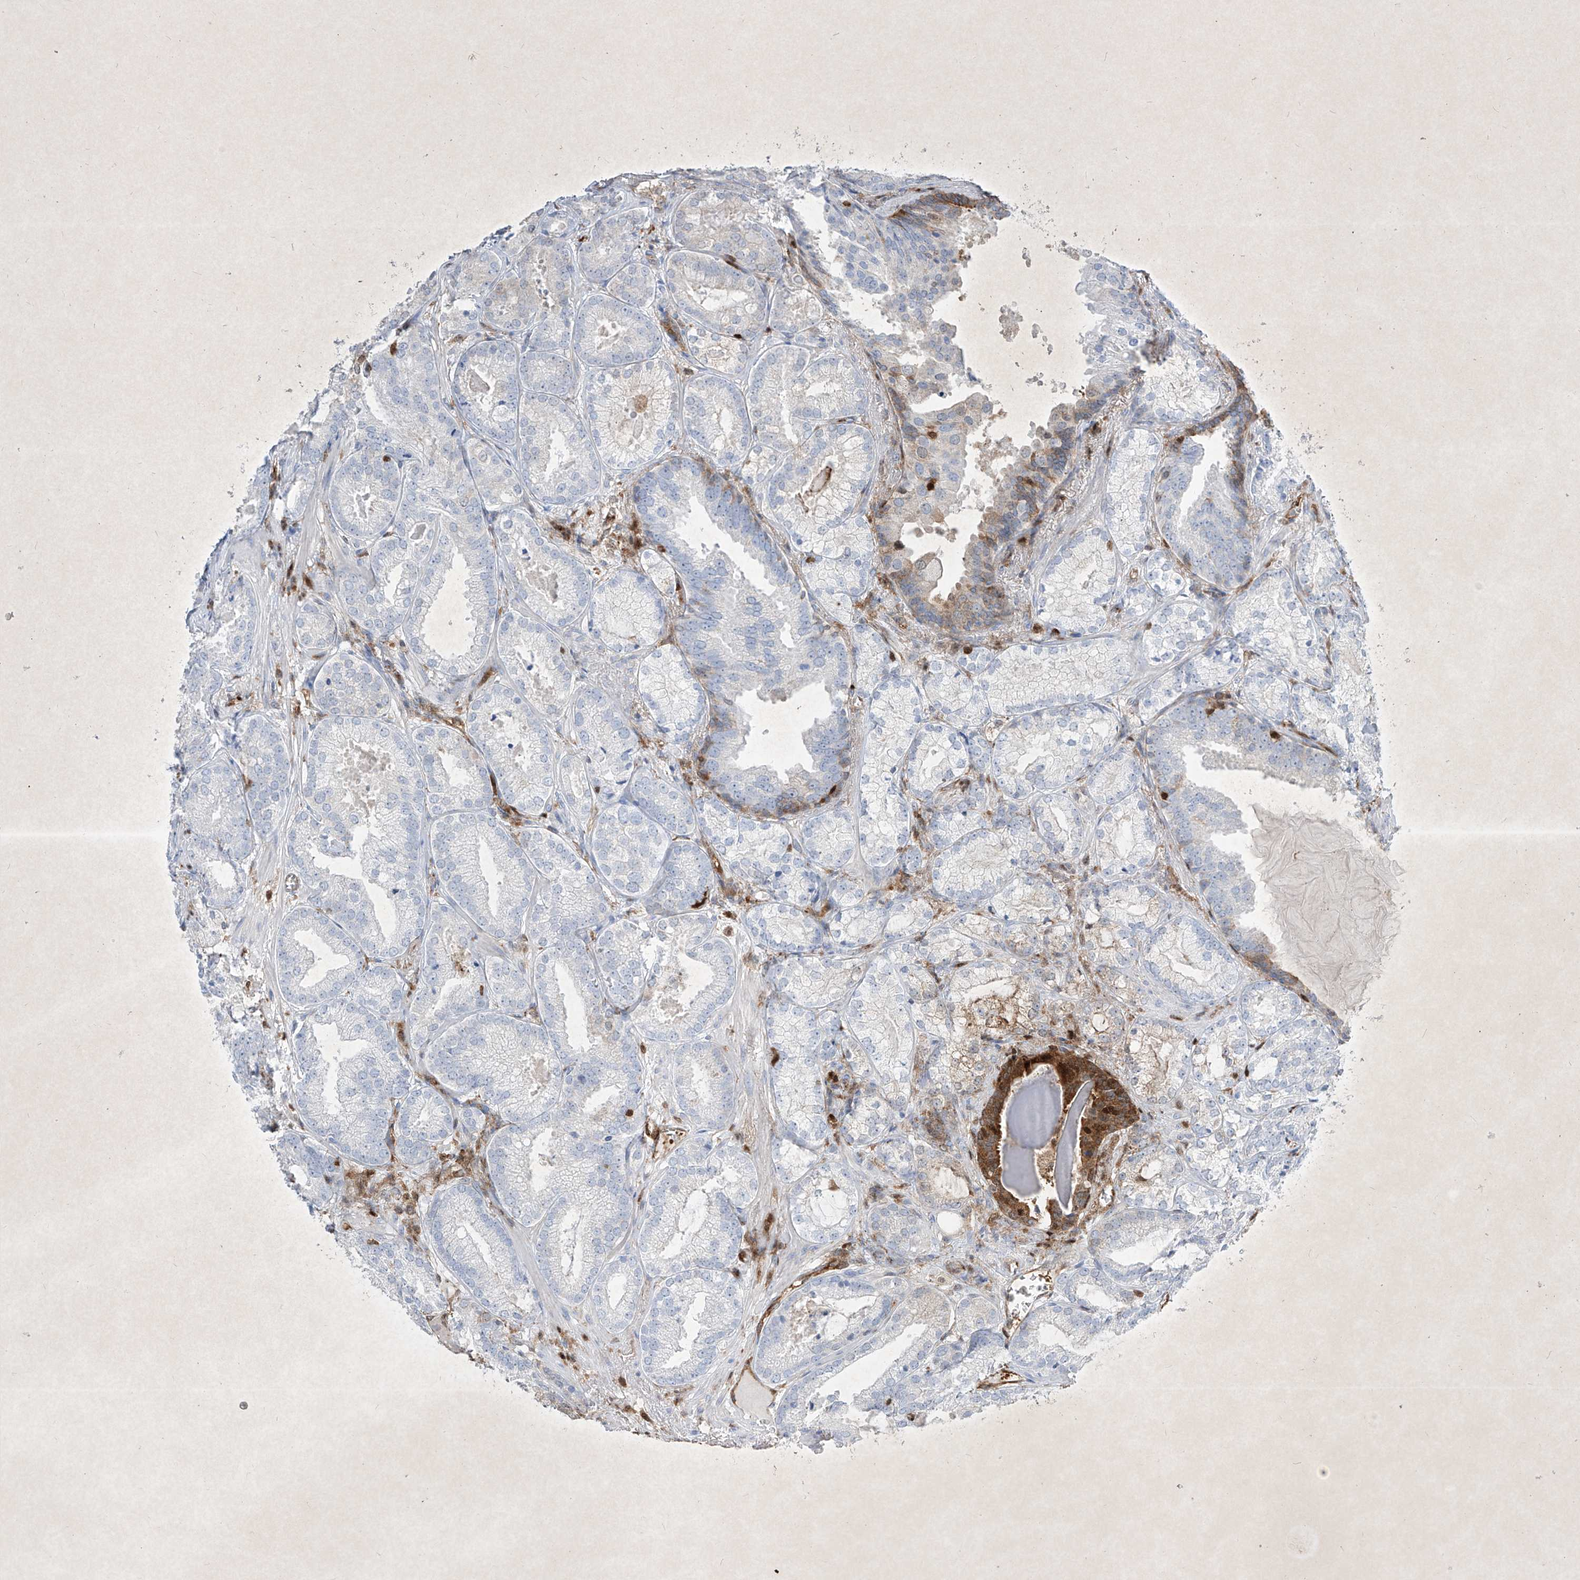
{"staining": {"intensity": "negative", "quantity": "none", "location": "none"}, "tissue": "prostate cancer", "cell_type": "Tumor cells", "image_type": "cancer", "snomed": [{"axis": "morphology", "description": "Normal morphology"}, {"axis": "morphology", "description": "Adenocarcinoma, Low grade"}, {"axis": "topography", "description": "Prostate"}], "caption": "DAB immunohistochemical staining of human low-grade adenocarcinoma (prostate) reveals no significant staining in tumor cells.", "gene": "PSMB10", "patient": {"sex": "male", "age": 72}}